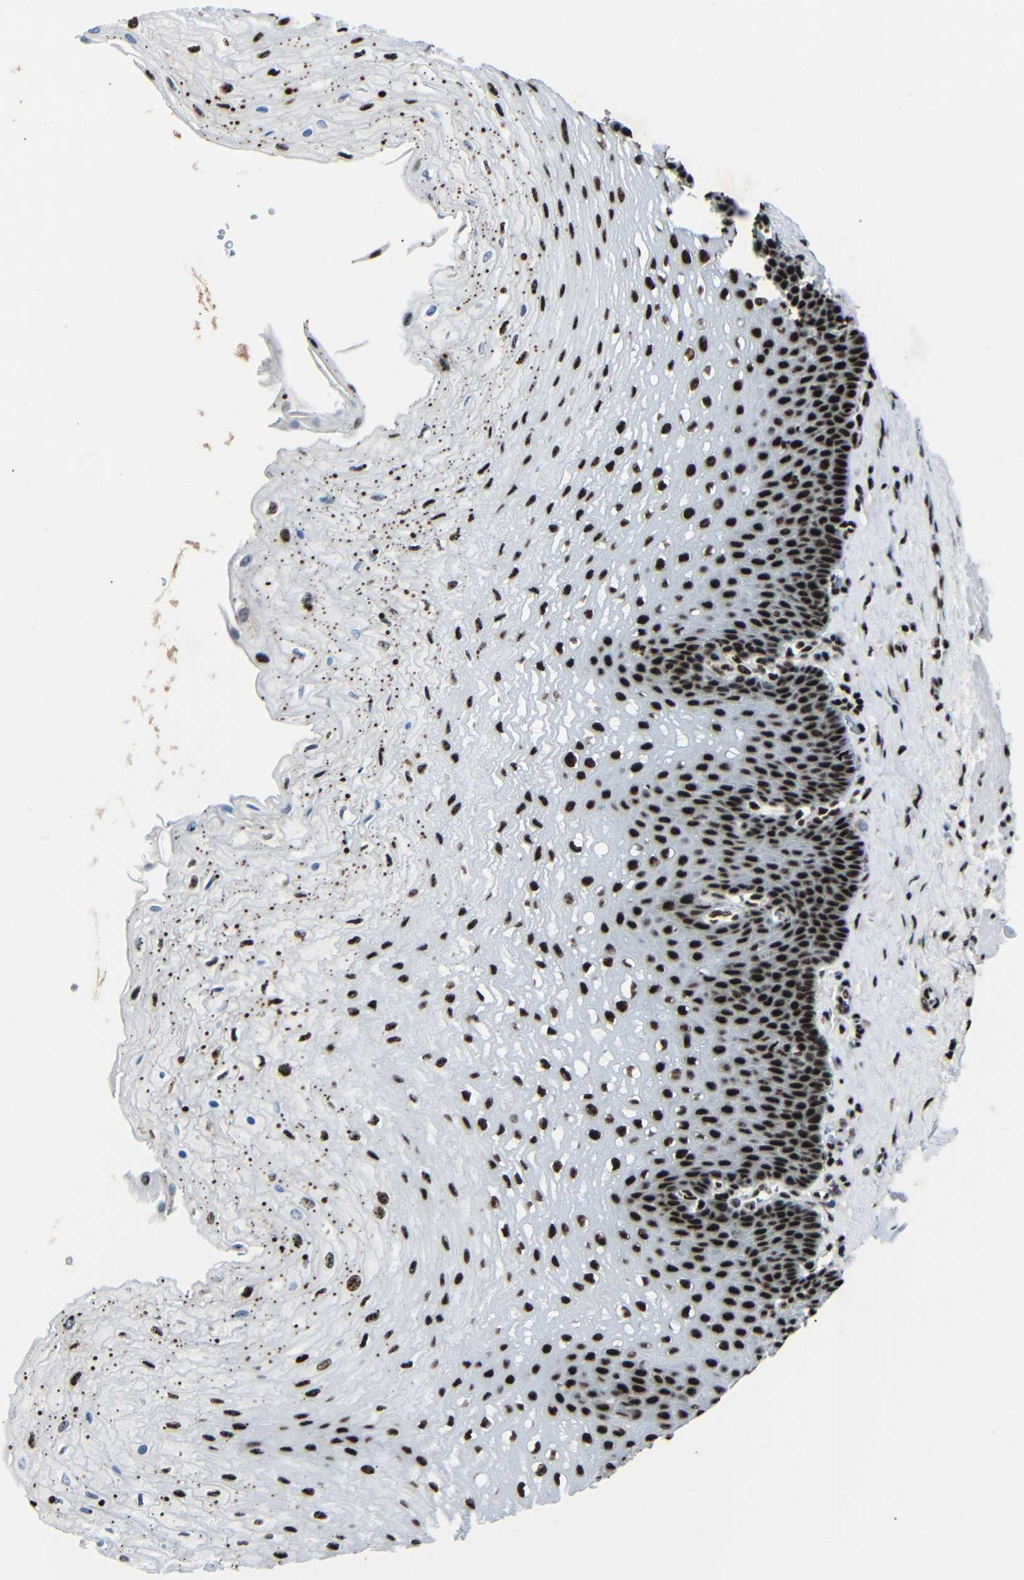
{"staining": {"intensity": "strong", "quantity": ">75%", "location": "nuclear"}, "tissue": "esophagus", "cell_type": "Squamous epithelial cells", "image_type": "normal", "snomed": [{"axis": "morphology", "description": "Normal tissue, NOS"}, {"axis": "topography", "description": "Esophagus"}], "caption": "Immunohistochemistry (DAB (3,3'-diaminobenzidine)) staining of normal human esophagus shows strong nuclear protein staining in about >75% of squamous epithelial cells.", "gene": "SRSF1", "patient": {"sex": "female", "age": 72}}